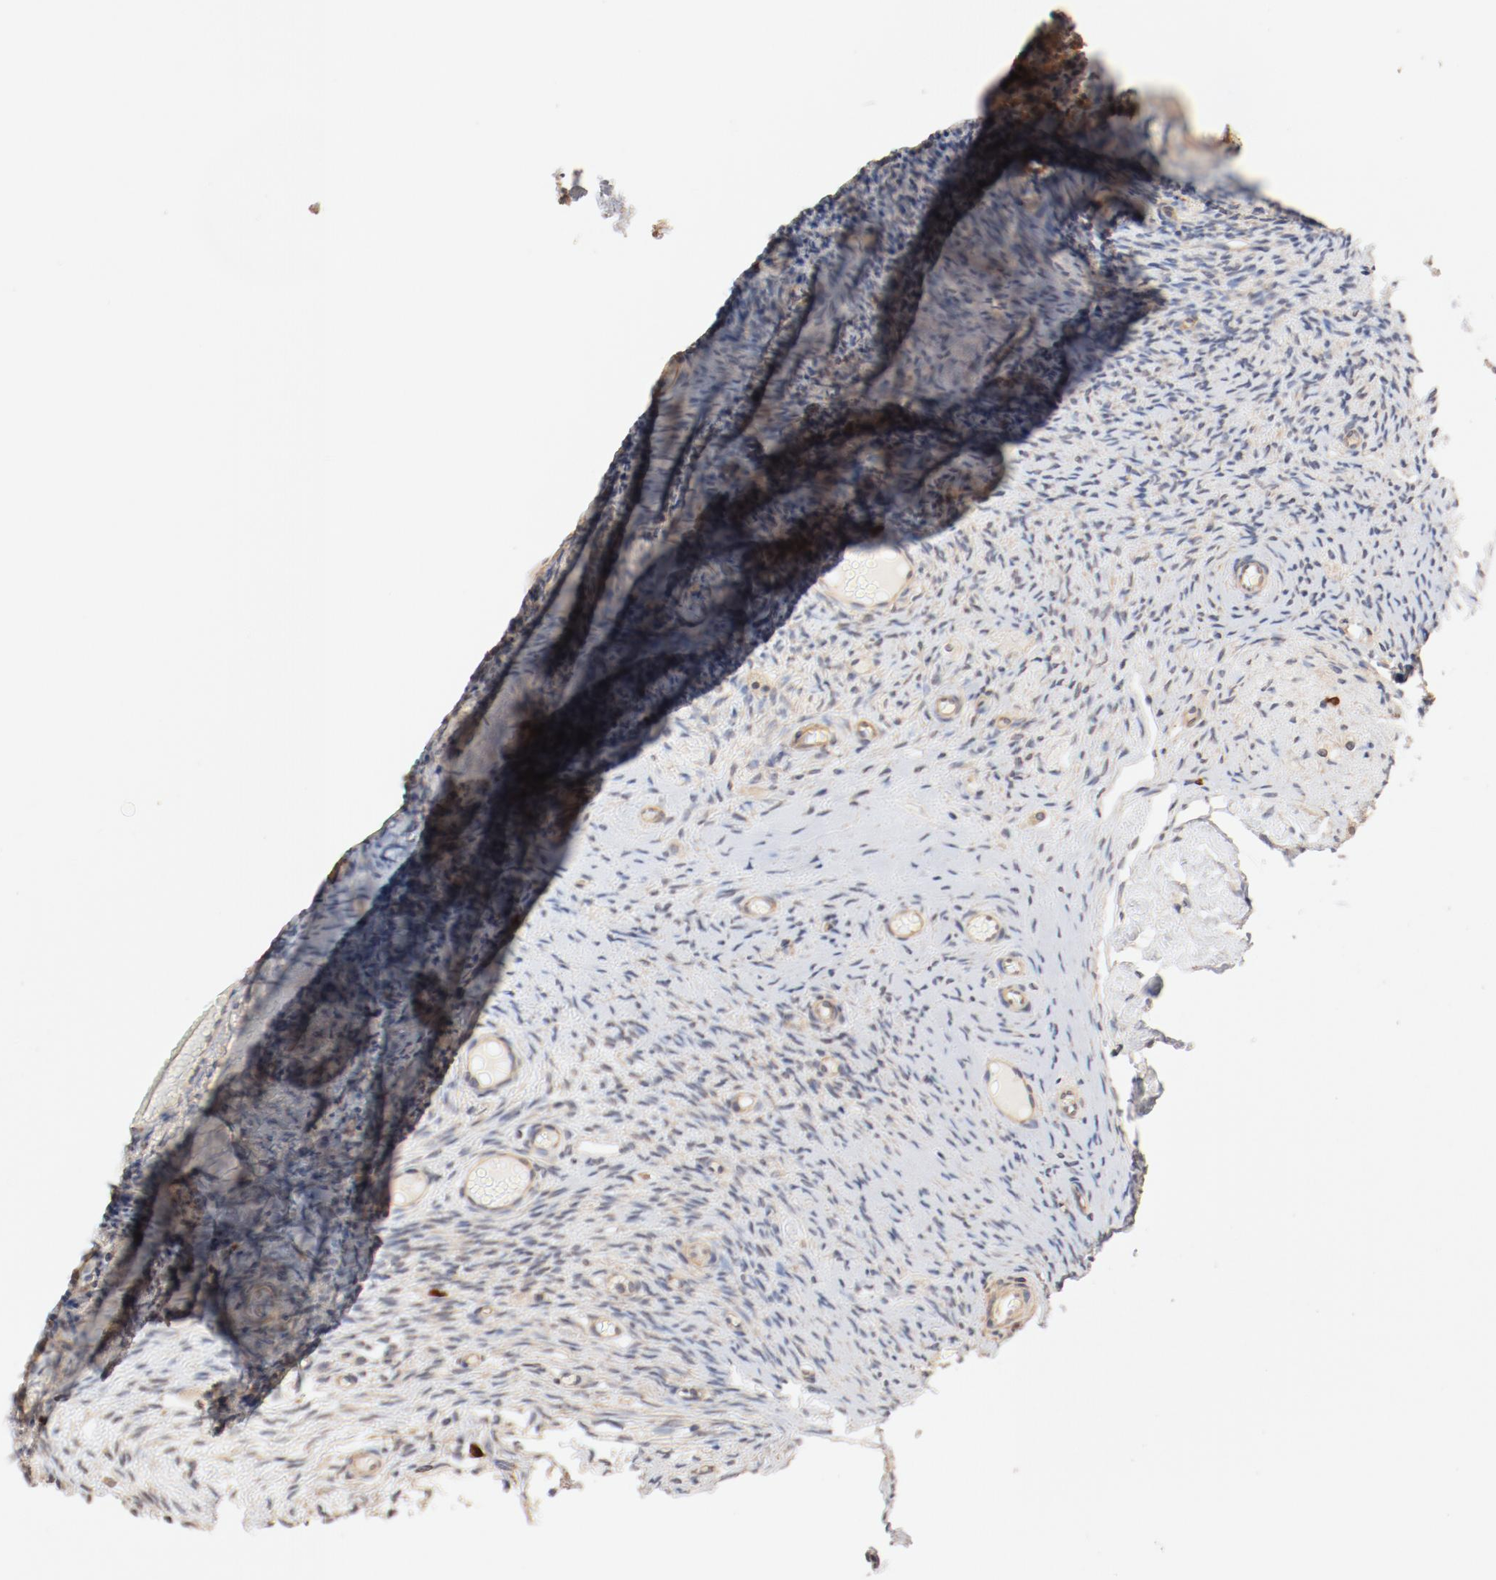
{"staining": {"intensity": "weak", "quantity": ">75%", "location": "cytoplasmic/membranous"}, "tissue": "ovary", "cell_type": "Follicle cells", "image_type": "normal", "snomed": [{"axis": "morphology", "description": "Normal tissue, NOS"}, {"axis": "topography", "description": "Ovary"}], "caption": "High-power microscopy captured an immunohistochemistry (IHC) photomicrograph of benign ovary, revealing weak cytoplasmic/membranous positivity in approximately >75% of follicle cells. (DAB = brown stain, brightfield microscopy at high magnification).", "gene": "UBE2J1", "patient": {"sex": "female", "age": 60}}